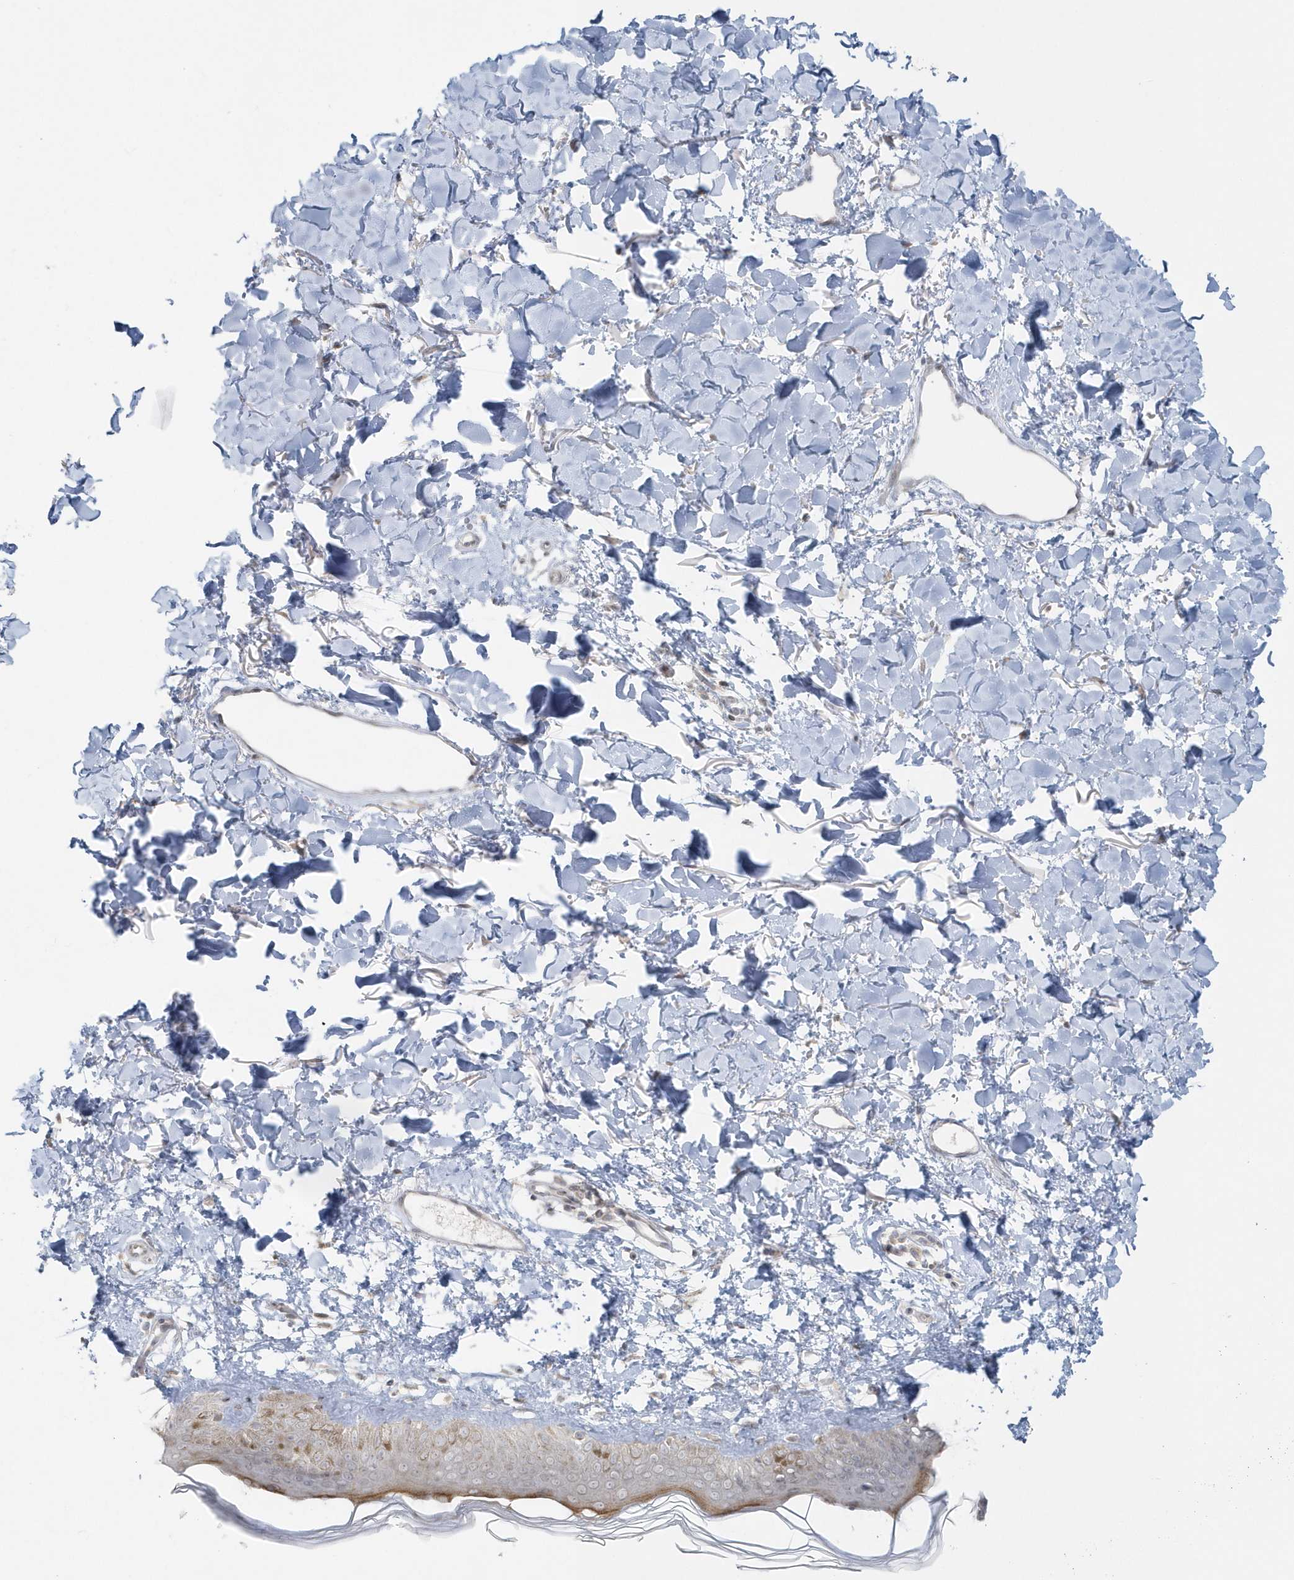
{"staining": {"intensity": "negative", "quantity": "none", "location": "none"}, "tissue": "skin", "cell_type": "Fibroblasts", "image_type": "normal", "snomed": [{"axis": "morphology", "description": "Normal tissue, NOS"}, {"axis": "topography", "description": "Skin"}], "caption": "Image shows no protein staining in fibroblasts of normal skin.", "gene": "BLTP3A", "patient": {"sex": "female", "age": 58}}